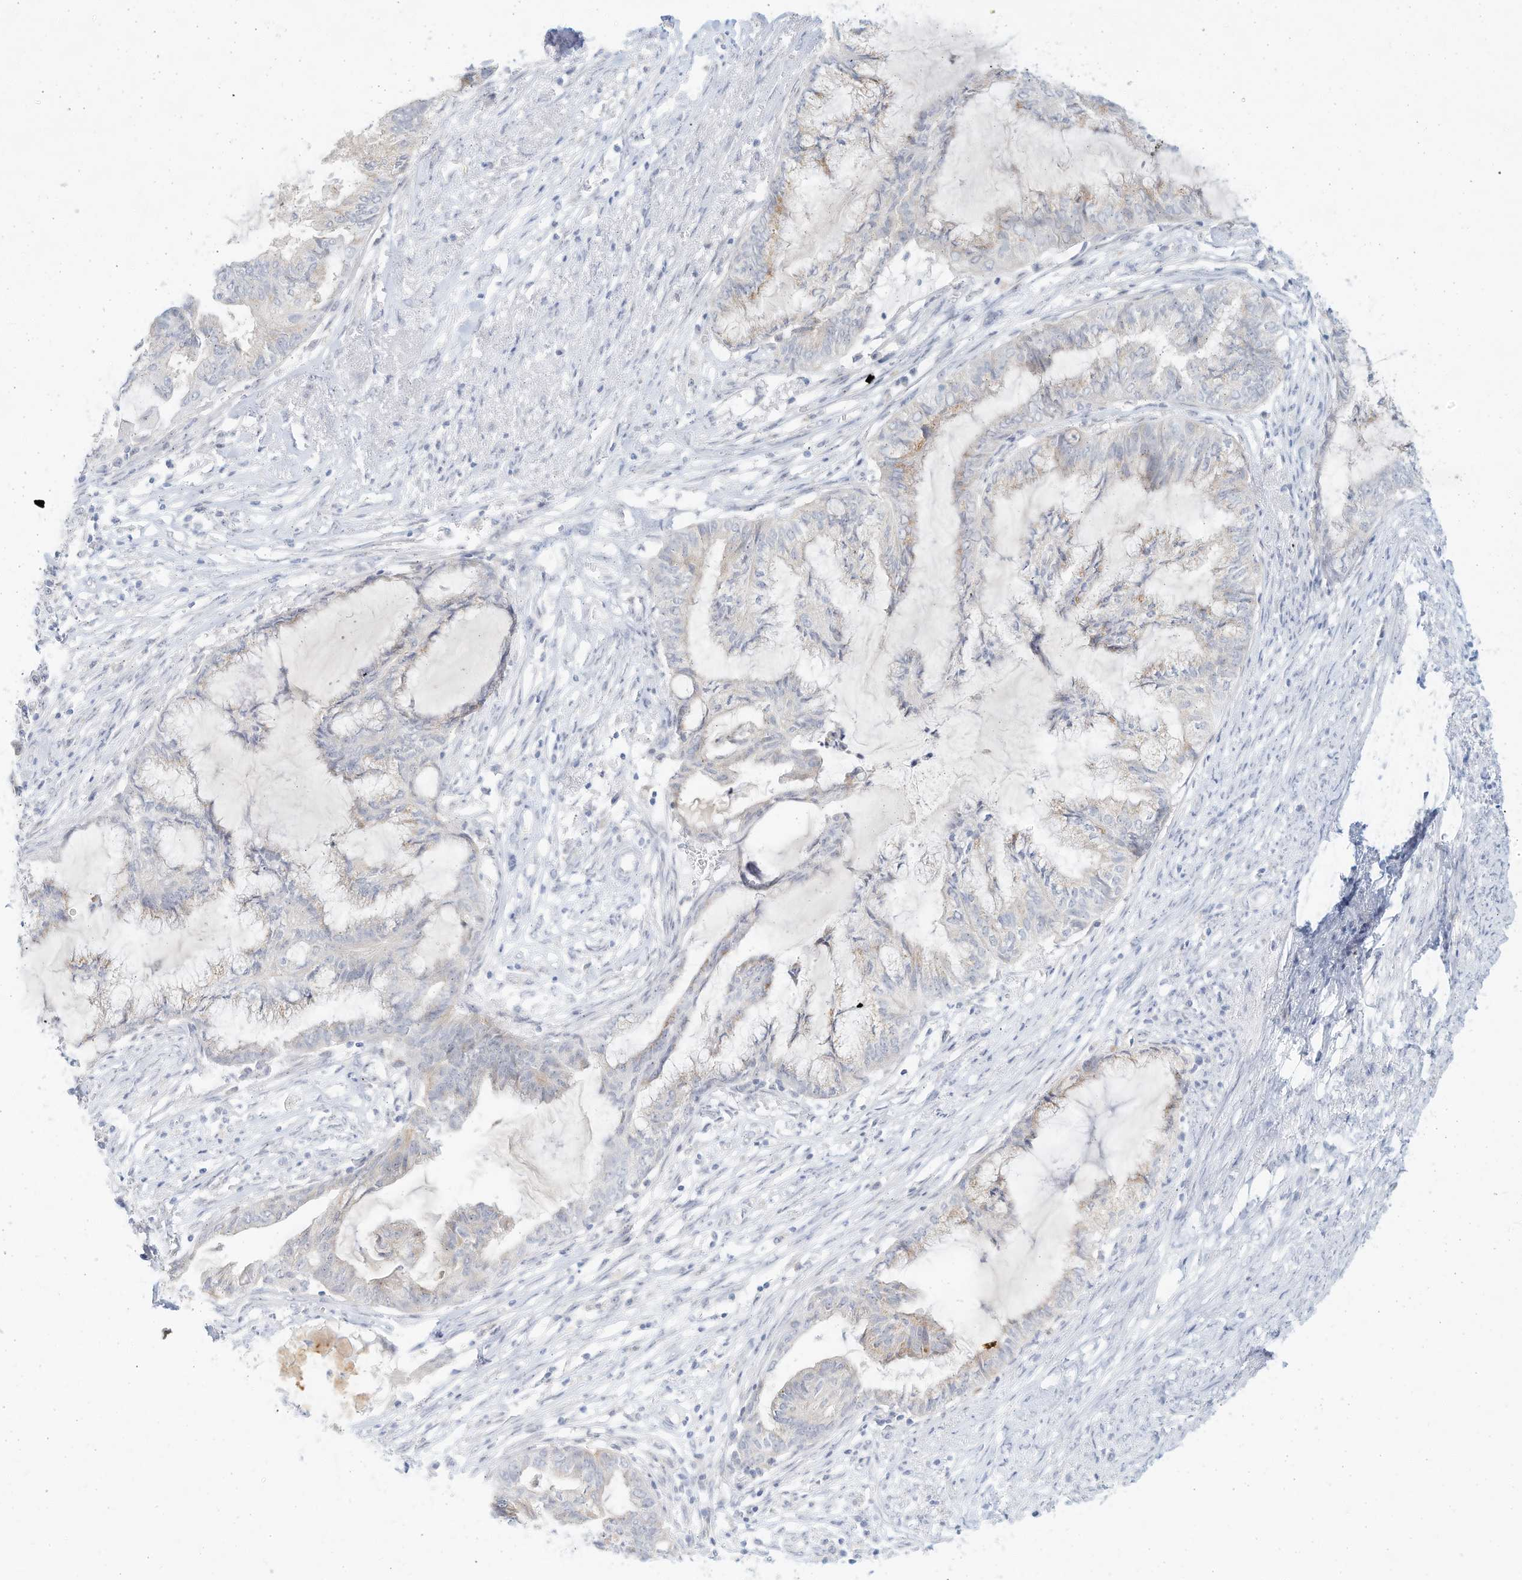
{"staining": {"intensity": "negative", "quantity": "none", "location": "none"}, "tissue": "endometrial cancer", "cell_type": "Tumor cells", "image_type": "cancer", "snomed": [{"axis": "morphology", "description": "Adenocarcinoma, NOS"}, {"axis": "topography", "description": "Endometrium"}], "caption": "This is an IHC micrograph of human endometrial cancer. There is no staining in tumor cells.", "gene": "PAK6", "patient": {"sex": "female", "age": 86}}